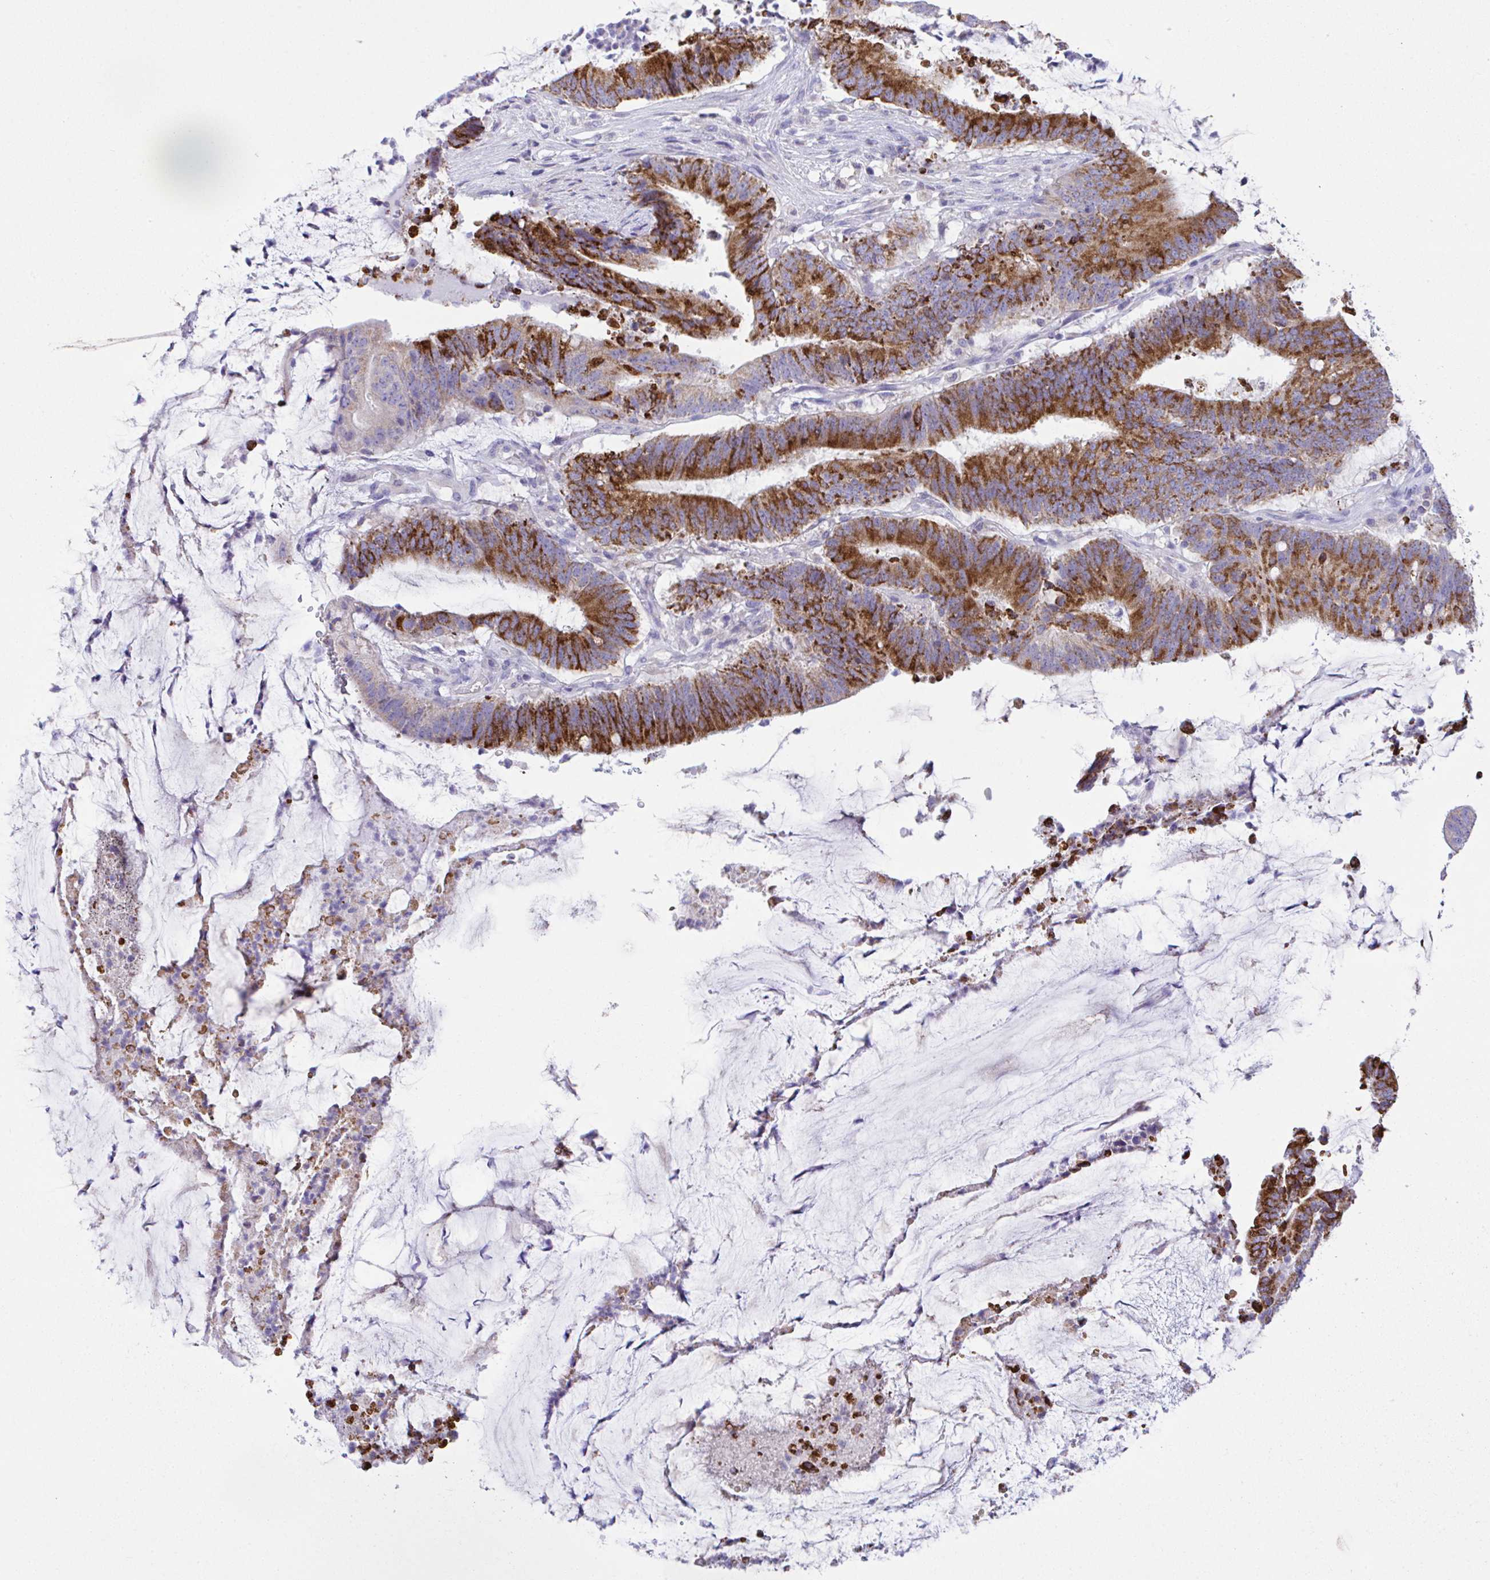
{"staining": {"intensity": "strong", "quantity": ">75%", "location": "cytoplasmic/membranous"}, "tissue": "colorectal cancer", "cell_type": "Tumor cells", "image_type": "cancer", "snomed": [{"axis": "morphology", "description": "Adenocarcinoma, NOS"}, {"axis": "topography", "description": "Colon"}], "caption": "Protein expression by immunohistochemistry (IHC) exhibits strong cytoplasmic/membranous staining in approximately >75% of tumor cells in colorectal cancer (adenocarcinoma). (brown staining indicates protein expression, while blue staining denotes nuclei).", "gene": "NLRP8", "patient": {"sex": "female", "age": 43}}